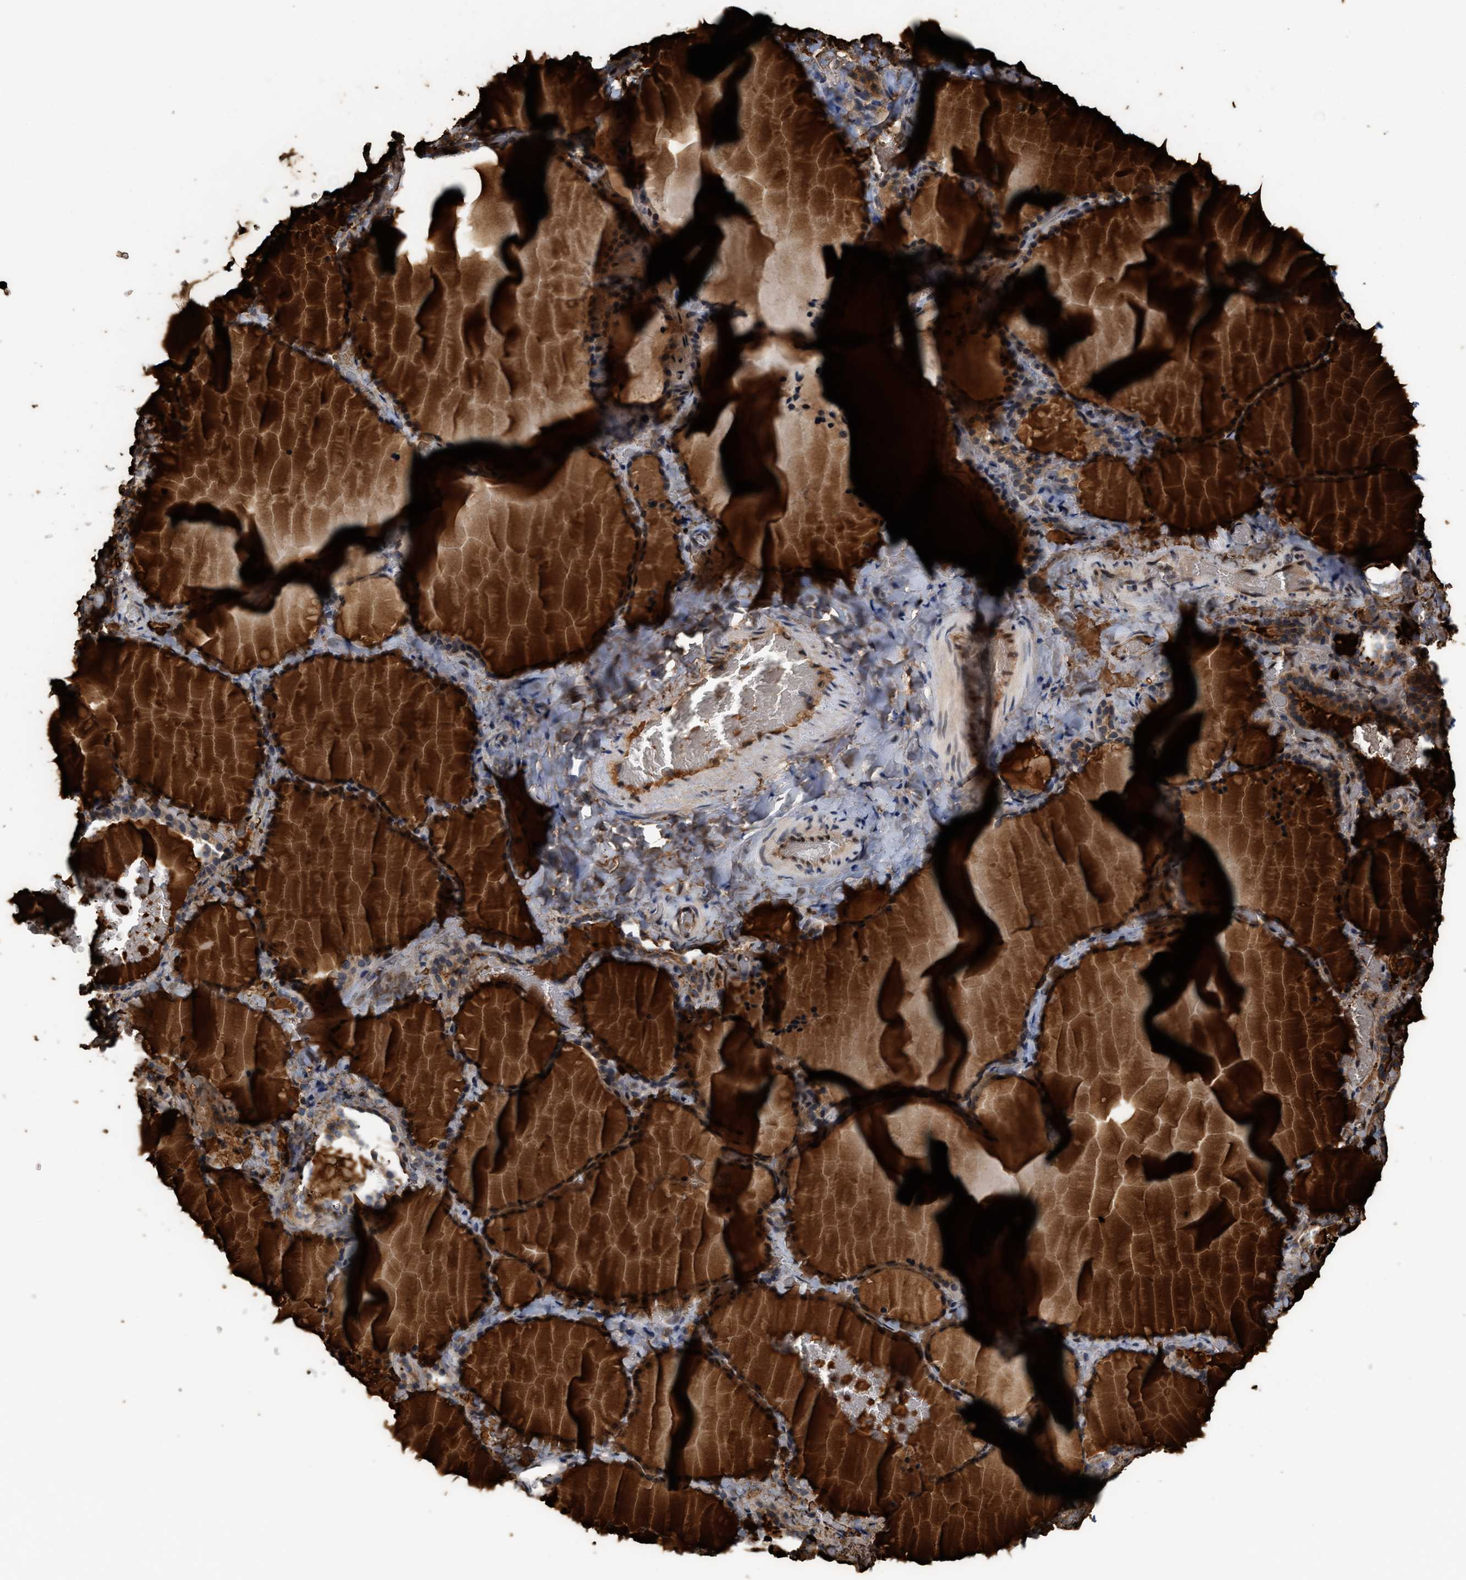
{"staining": {"intensity": "moderate", "quantity": "25%-75%", "location": "nuclear"}, "tissue": "thyroid gland", "cell_type": "Glandular cells", "image_type": "normal", "snomed": [{"axis": "morphology", "description": "Normal tissue, NOS"}, {"axis": "topography", "description": "Thyroid gland"}], "caption": "Protein staining exhibits moderate nuclear positivity in about 25%-75% of glandular cells in normal thyroid gland.", "gene": "TCF4", "patient": {"sex": "female", "age": 22}}